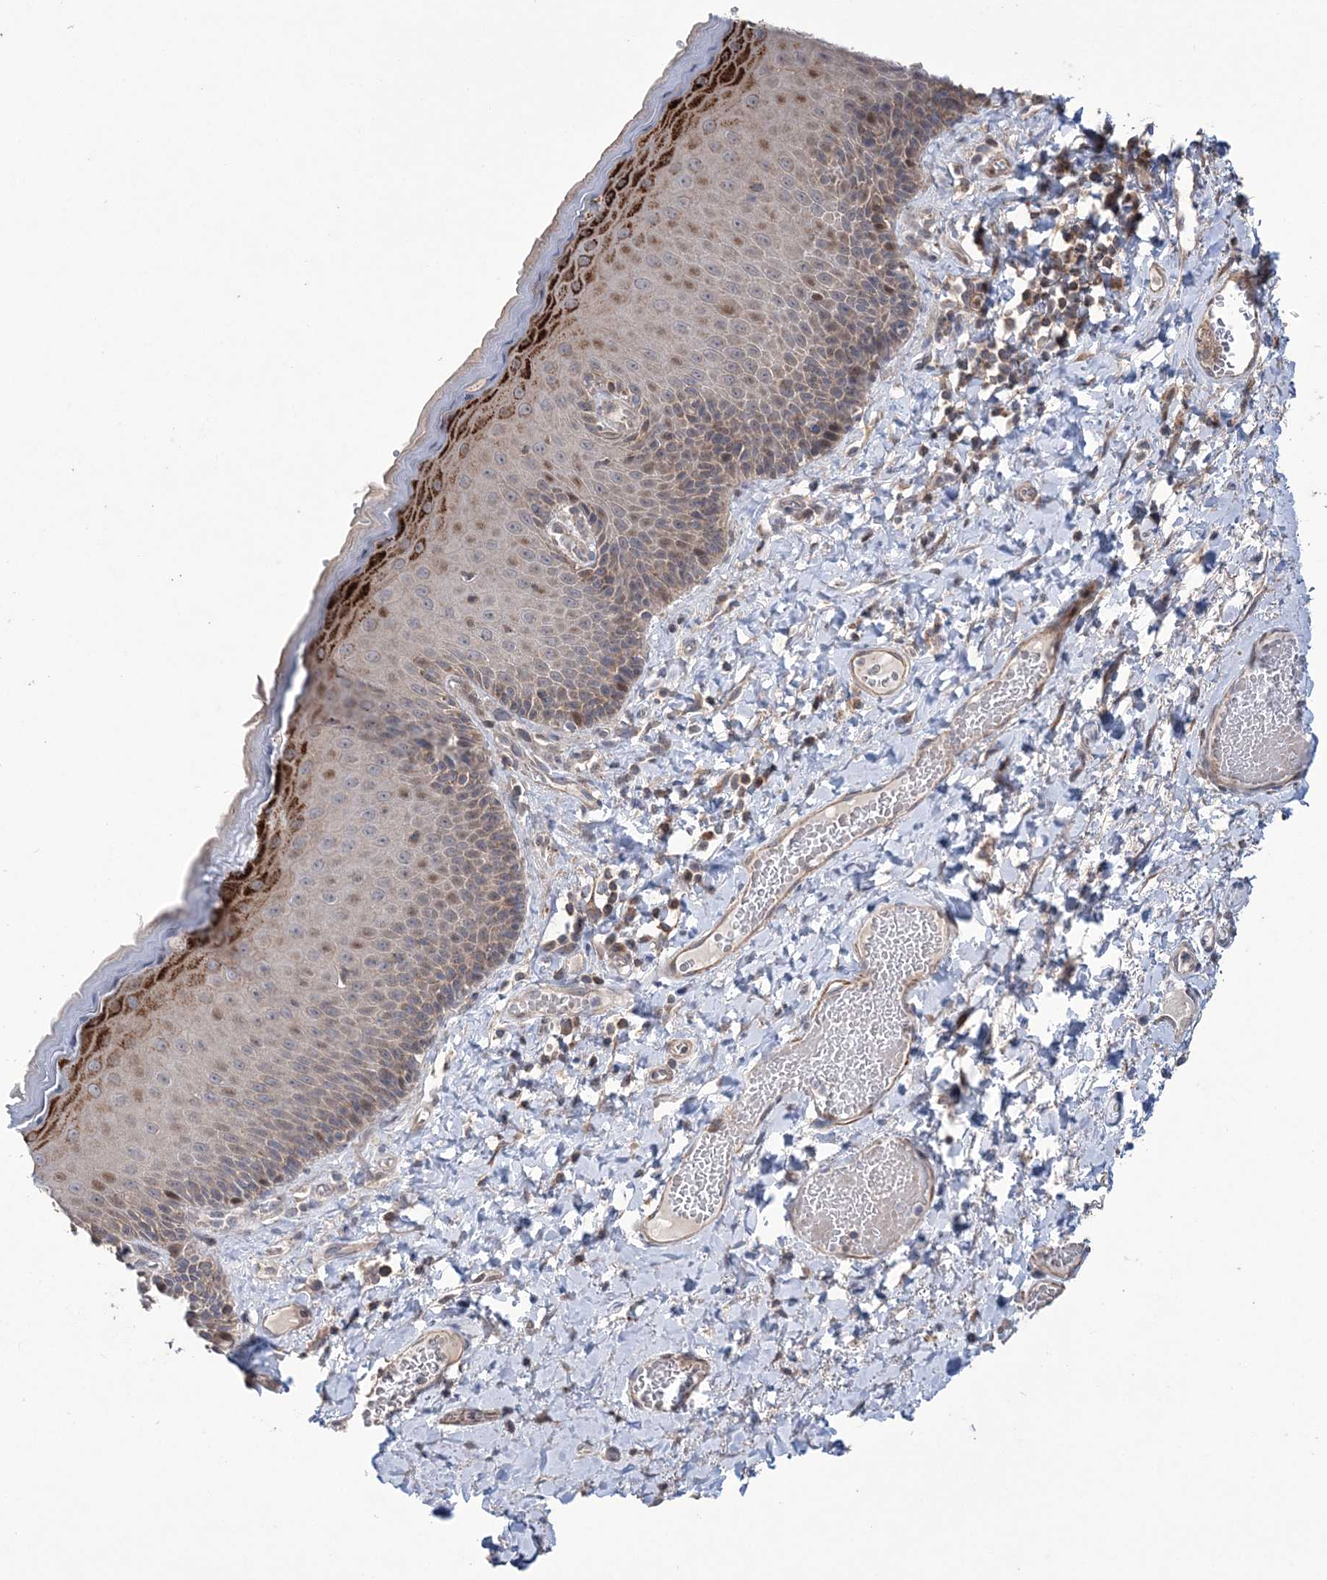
{"staining": {"intensity": "moderate", "quantity": "25%-75%", "location": "cytoplasmic/membranous,nuclear"}, "tissue": "skin", "cell_type": "Epidermal cells", "image_type": "normal", "snomed": [{"axis": "morphology", "description": "Normal tissue, NOS"}, {"axis": "topography", "description": "Anal"}], "caption": "This image exhibits immunohistochemistry (IHC) staining of unremarkable skin, with medium moderate cytoplasmic/membranous,nuclear staining in about 25%-75% of epidermal cells.", "gene": "PPP2R2B", "patient": {"sex": "male", "age": 69}}